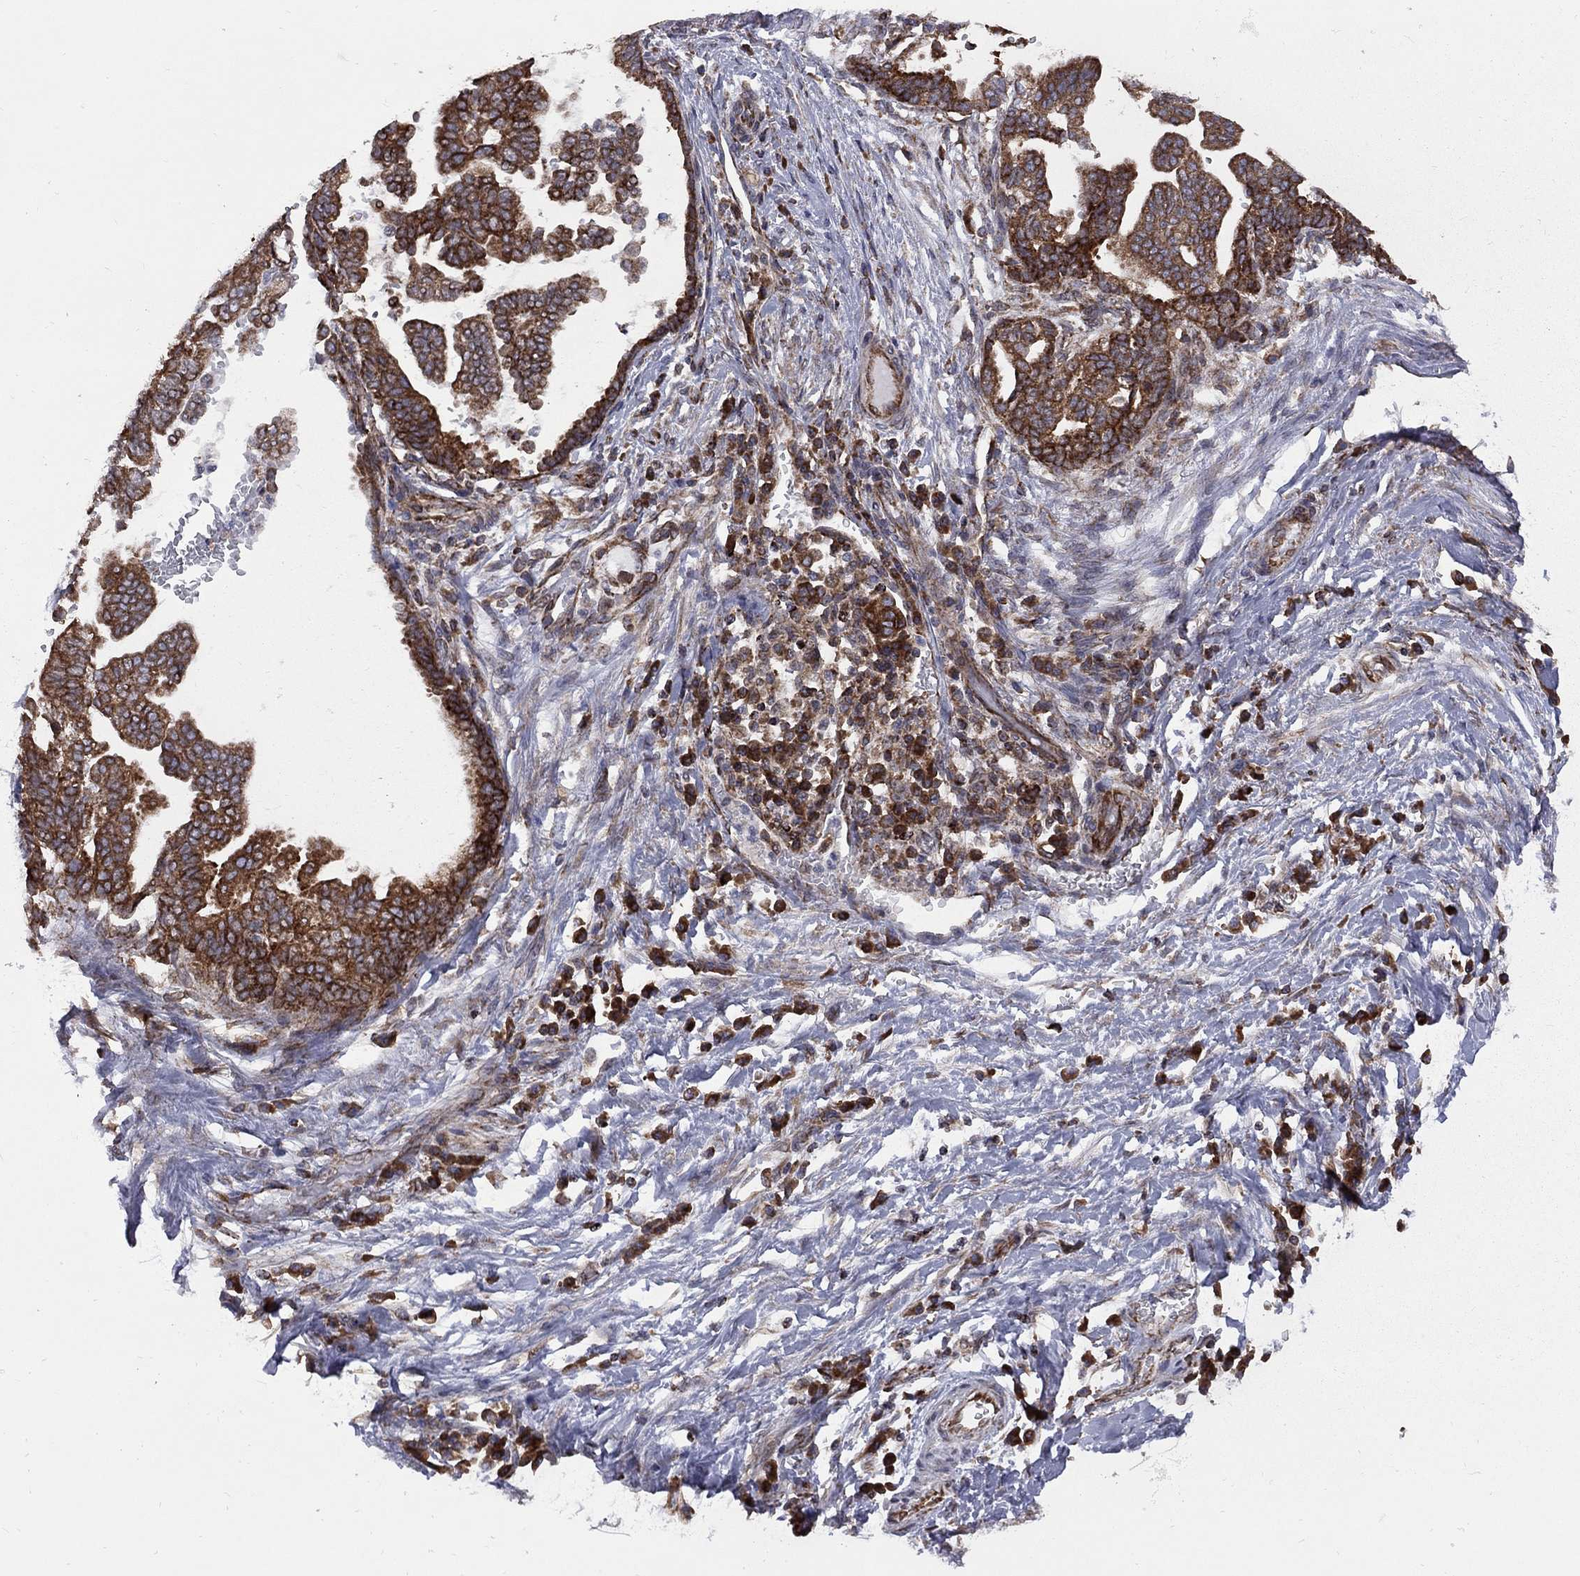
{"staining": {"intensity": "strong", "quantity": ">75%", "location": "cytoplasmic/membranous"}, "tissue": "stomach cancer", "cell_type": "Tumor cells", "image_type": "cancer", "snomed": [{"axis": "morphology", "description": "Adenocarcinoma, NOS"}, {"axis": "topography", "description": "Stomach"}], "caption": "The photomicrograph shows a brown stain indicating the presence of a protein in the cytoplasmic/membranous of tumor cells in stomach adenocarcinoma. The staining is performed using DAB brown chromogen to label protein expression. The nuclei are counter-stained blue using hematoxylin.", "gene": "CLPTM1", "patient": {"sex": "male", "age": 83}}